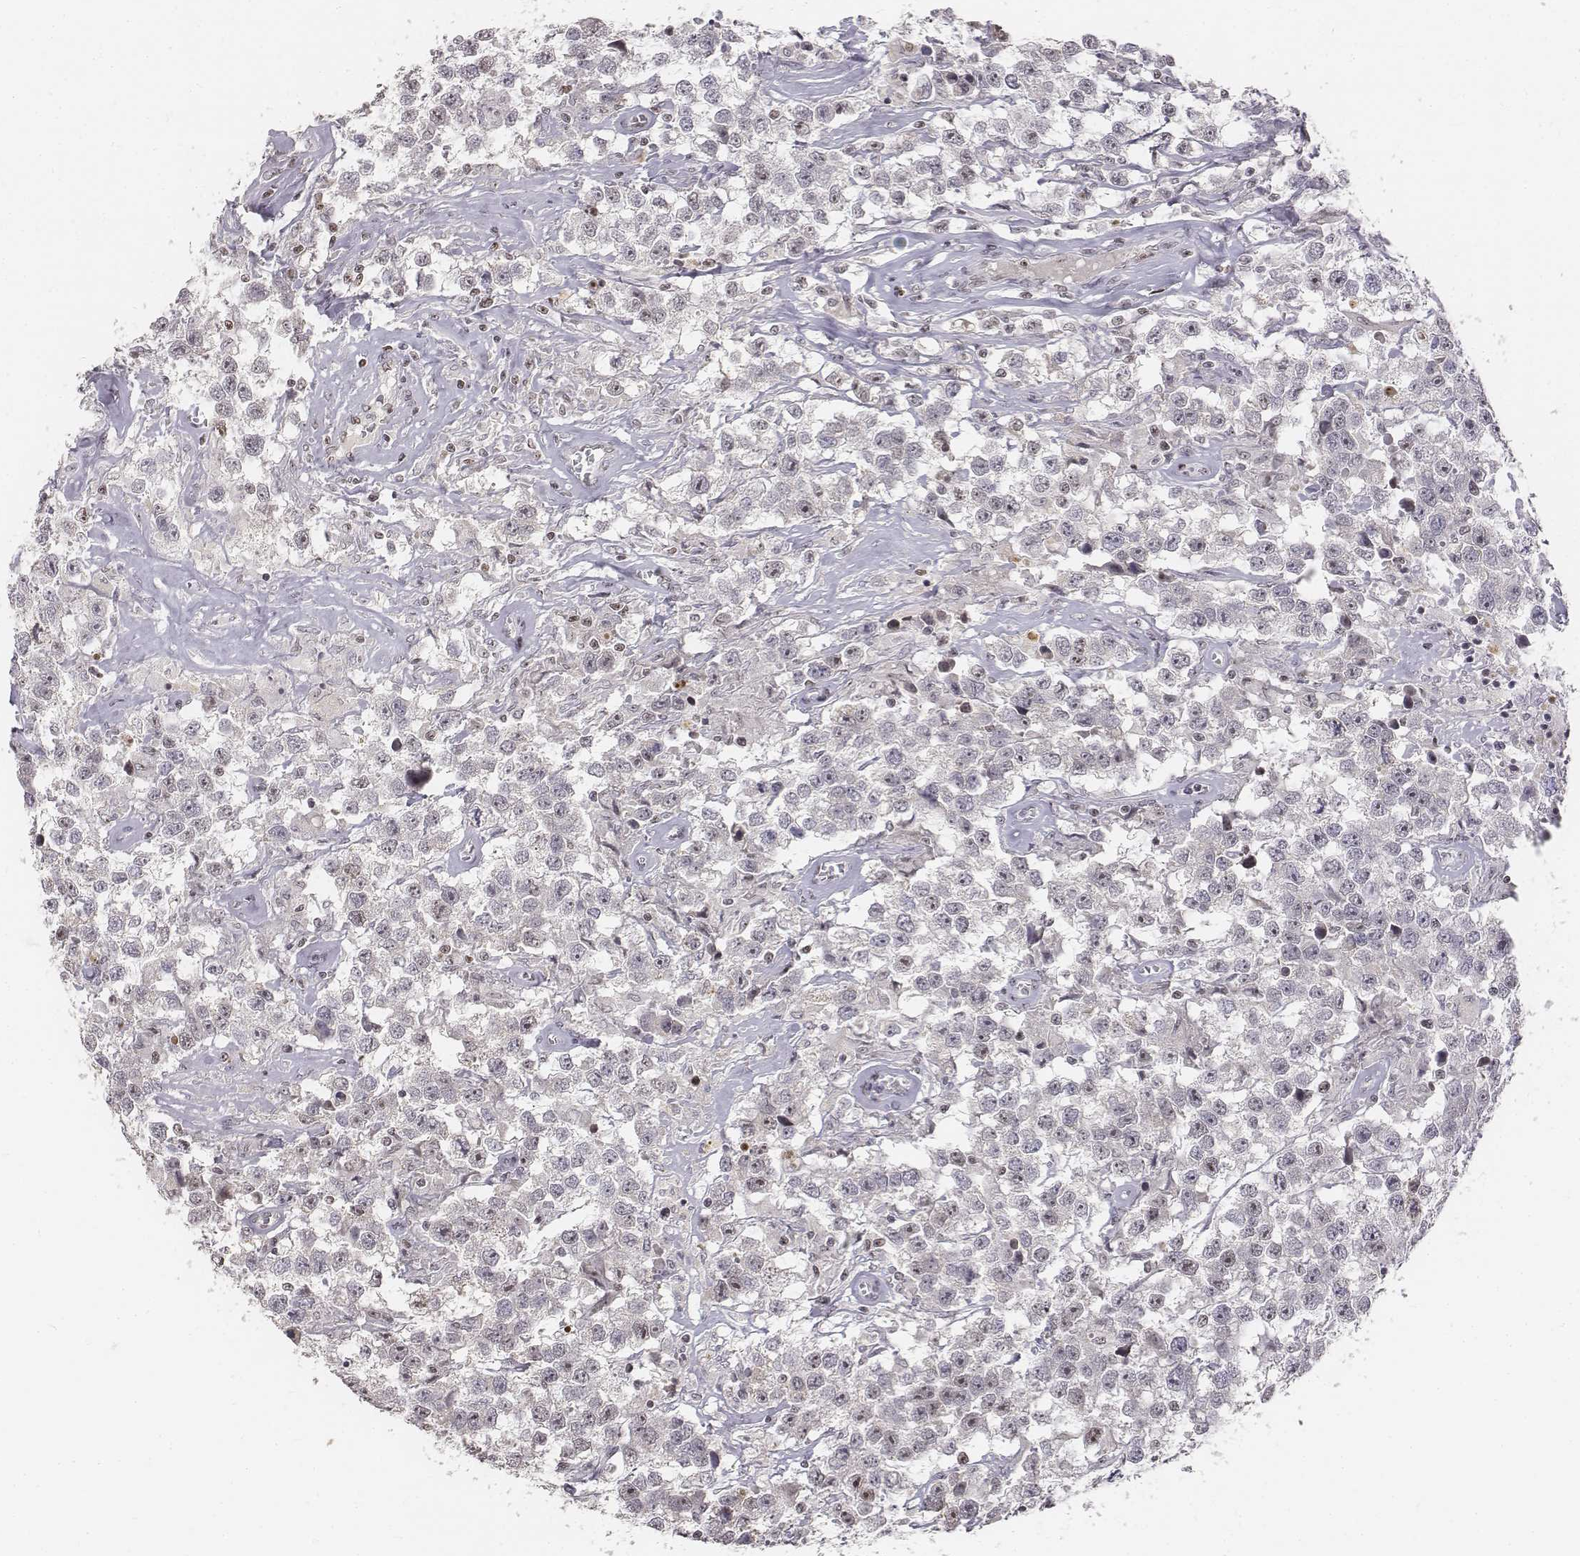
{"staining": {"intensity": "negative", "quantity": "none", "location": "none"}, "tissue": "testis cancer", "cell_type": "Tumor cells", "image_type": "cancer", "snomed": [{"axis": "morphology", "description": "Seminoma, NOS"}, {"axis": "topography", "description": "Testis"}], "caption": "Seminoma (testis) was stained to show a protein in brown. There is no significant staining in tumor cells.", "gene": "PHF6", "patient": {"sex": "male", "age": 43}}